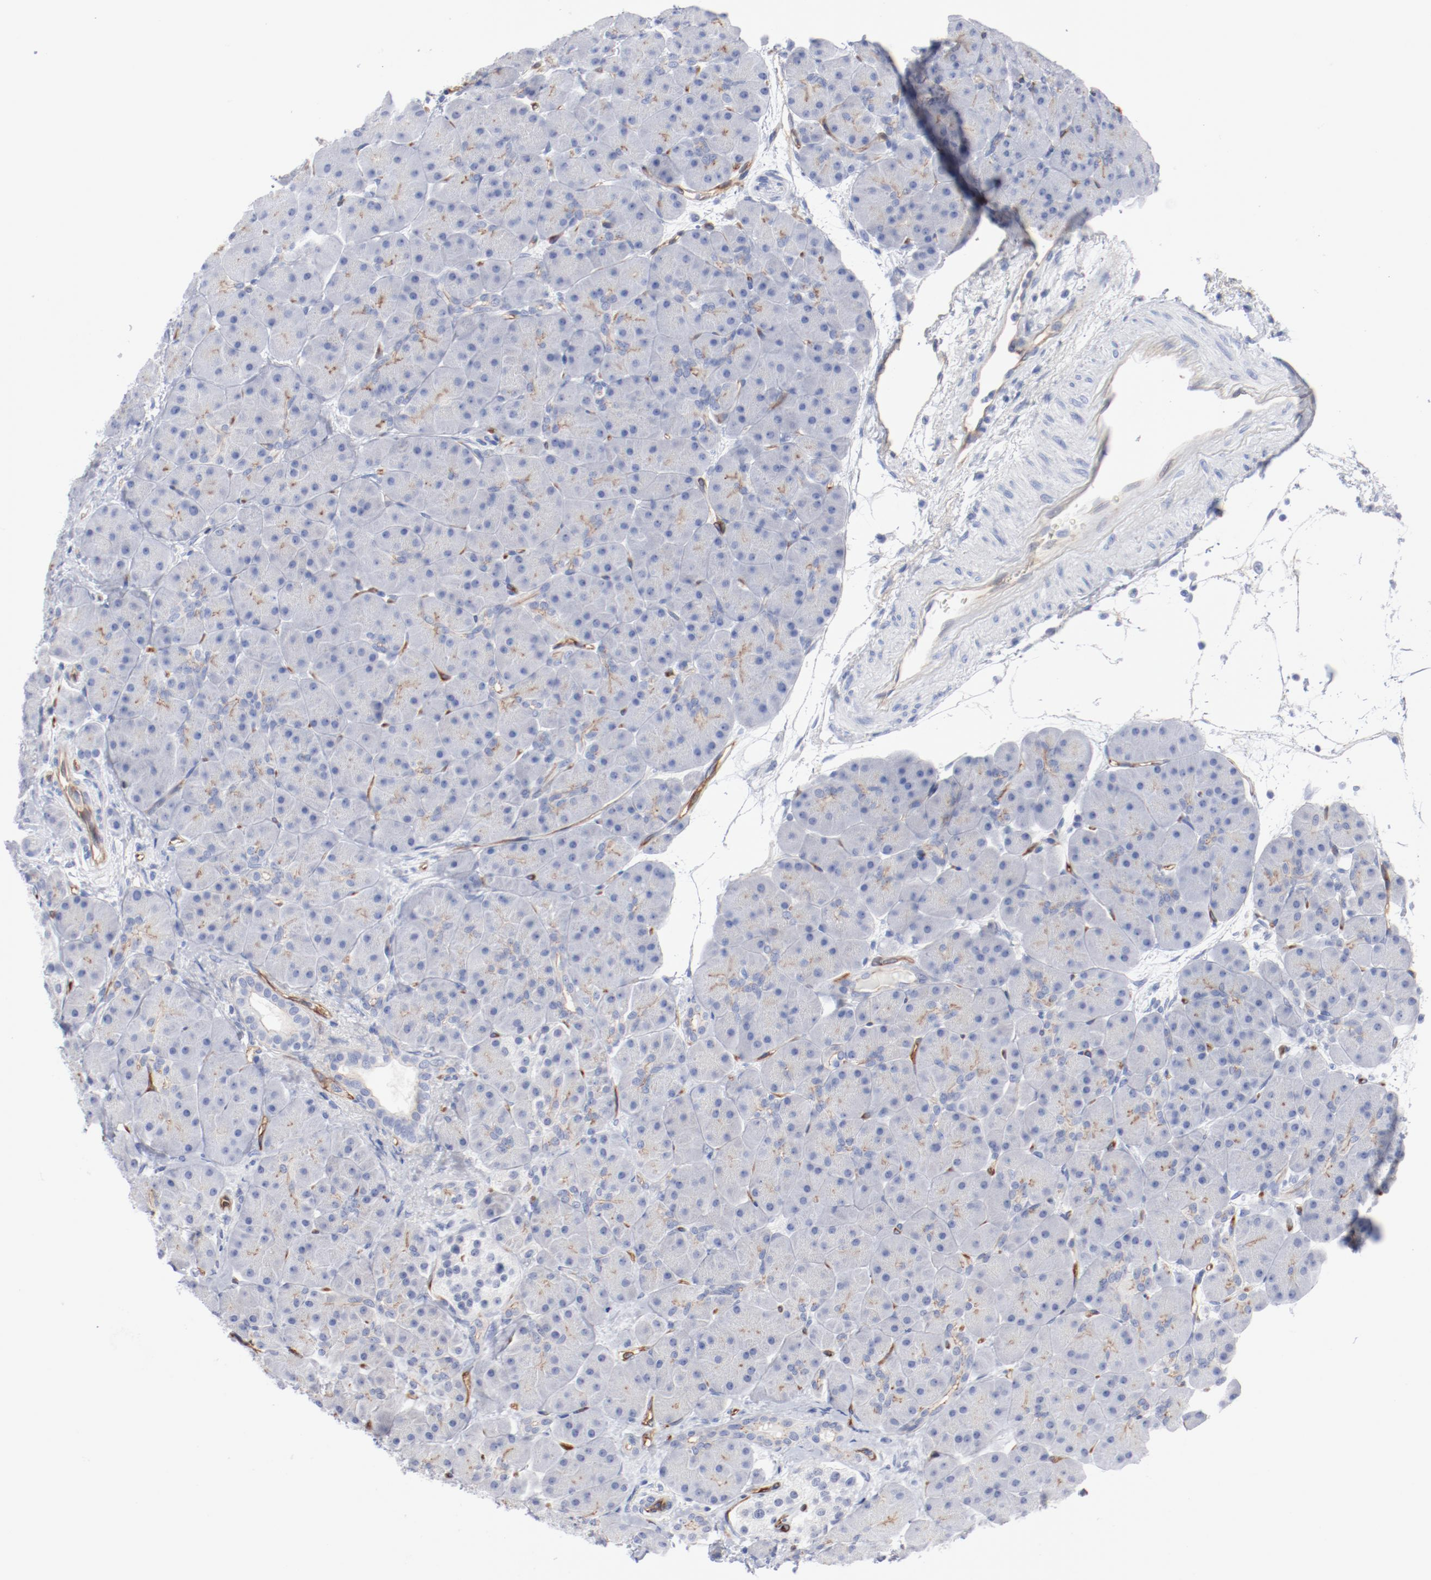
{"staining": {"intensity": "moderate", "quantity": ">75%", "location": "cytoplasmic/membranous"}, "tissue": "pancreas", "cell_type": "Exocrine glandular cells", "image_type": "normal", "snomed": [{"axis": "morphology", "description": "Normal tissue, NOS"}, {"axis": "topography", "description": "Pancreas"}], "caption": "DAB immunohistochemical staining of normal human pancreas demonstrates moderate cytoplasmic/membranous protein staining in approximately >75% of exocrine glandular cells.", "gene": "SHANK3", "patient": {"sex": "male", "age": 66}}